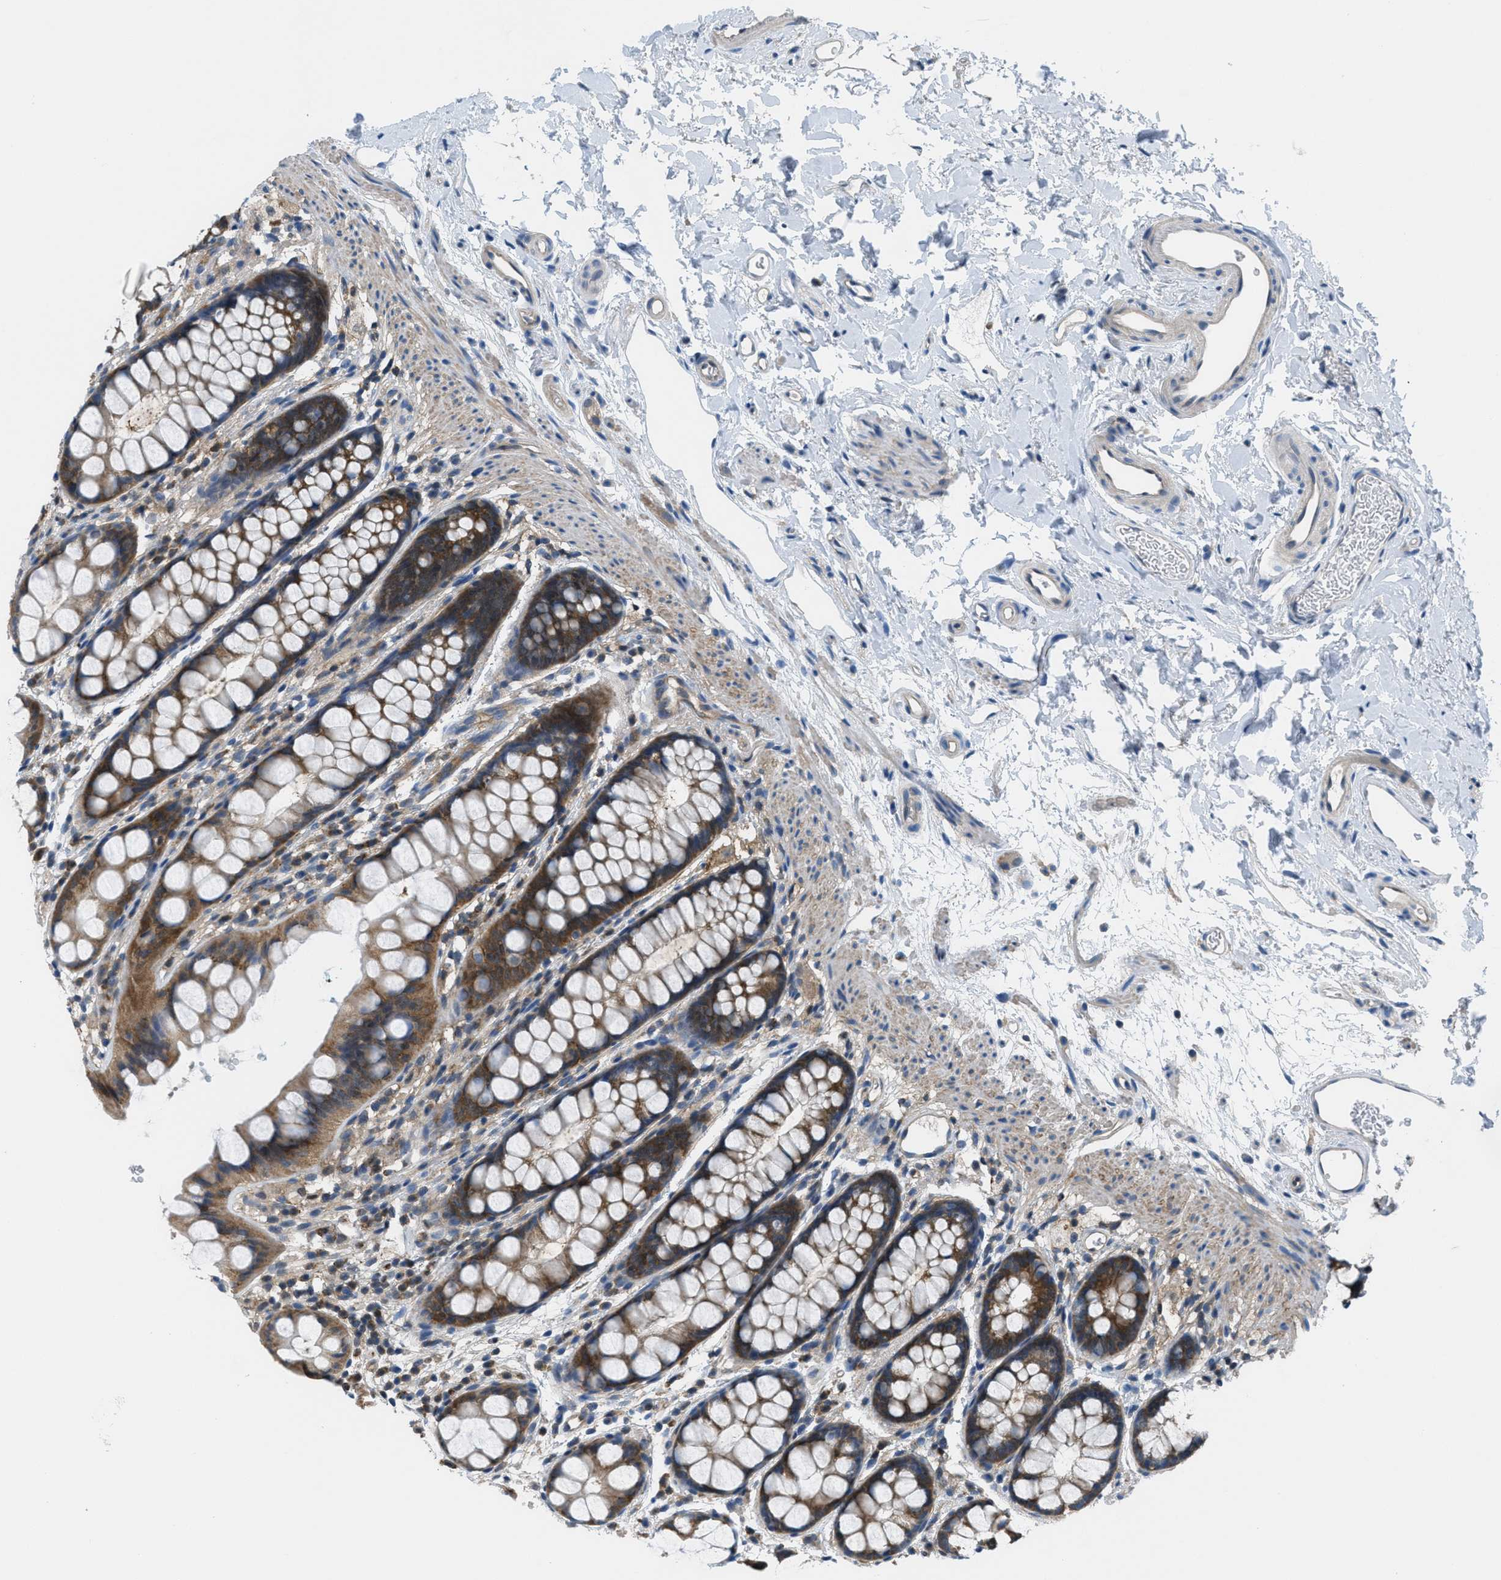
{"staining": {"intensity": "moderate", "quantity": ">75%", "location": "cytoplasmic/membranous"}, "tissue": "rectum", "cell_type": "Glandular cells", "image_type": "normal", "snomed": [{"axis": "morphology", "description": "Normal tissue, NOS"}, {"axis": "topography", "description": "Rectum"}], "caption": "This is a histology image of IHC staining of benign rectum, which shows moderate positivity in the cytoplasmic/membranous of glandular cells.", "gene": "PIP5K1C", "patient": {"sex": "female", "age": 65}}